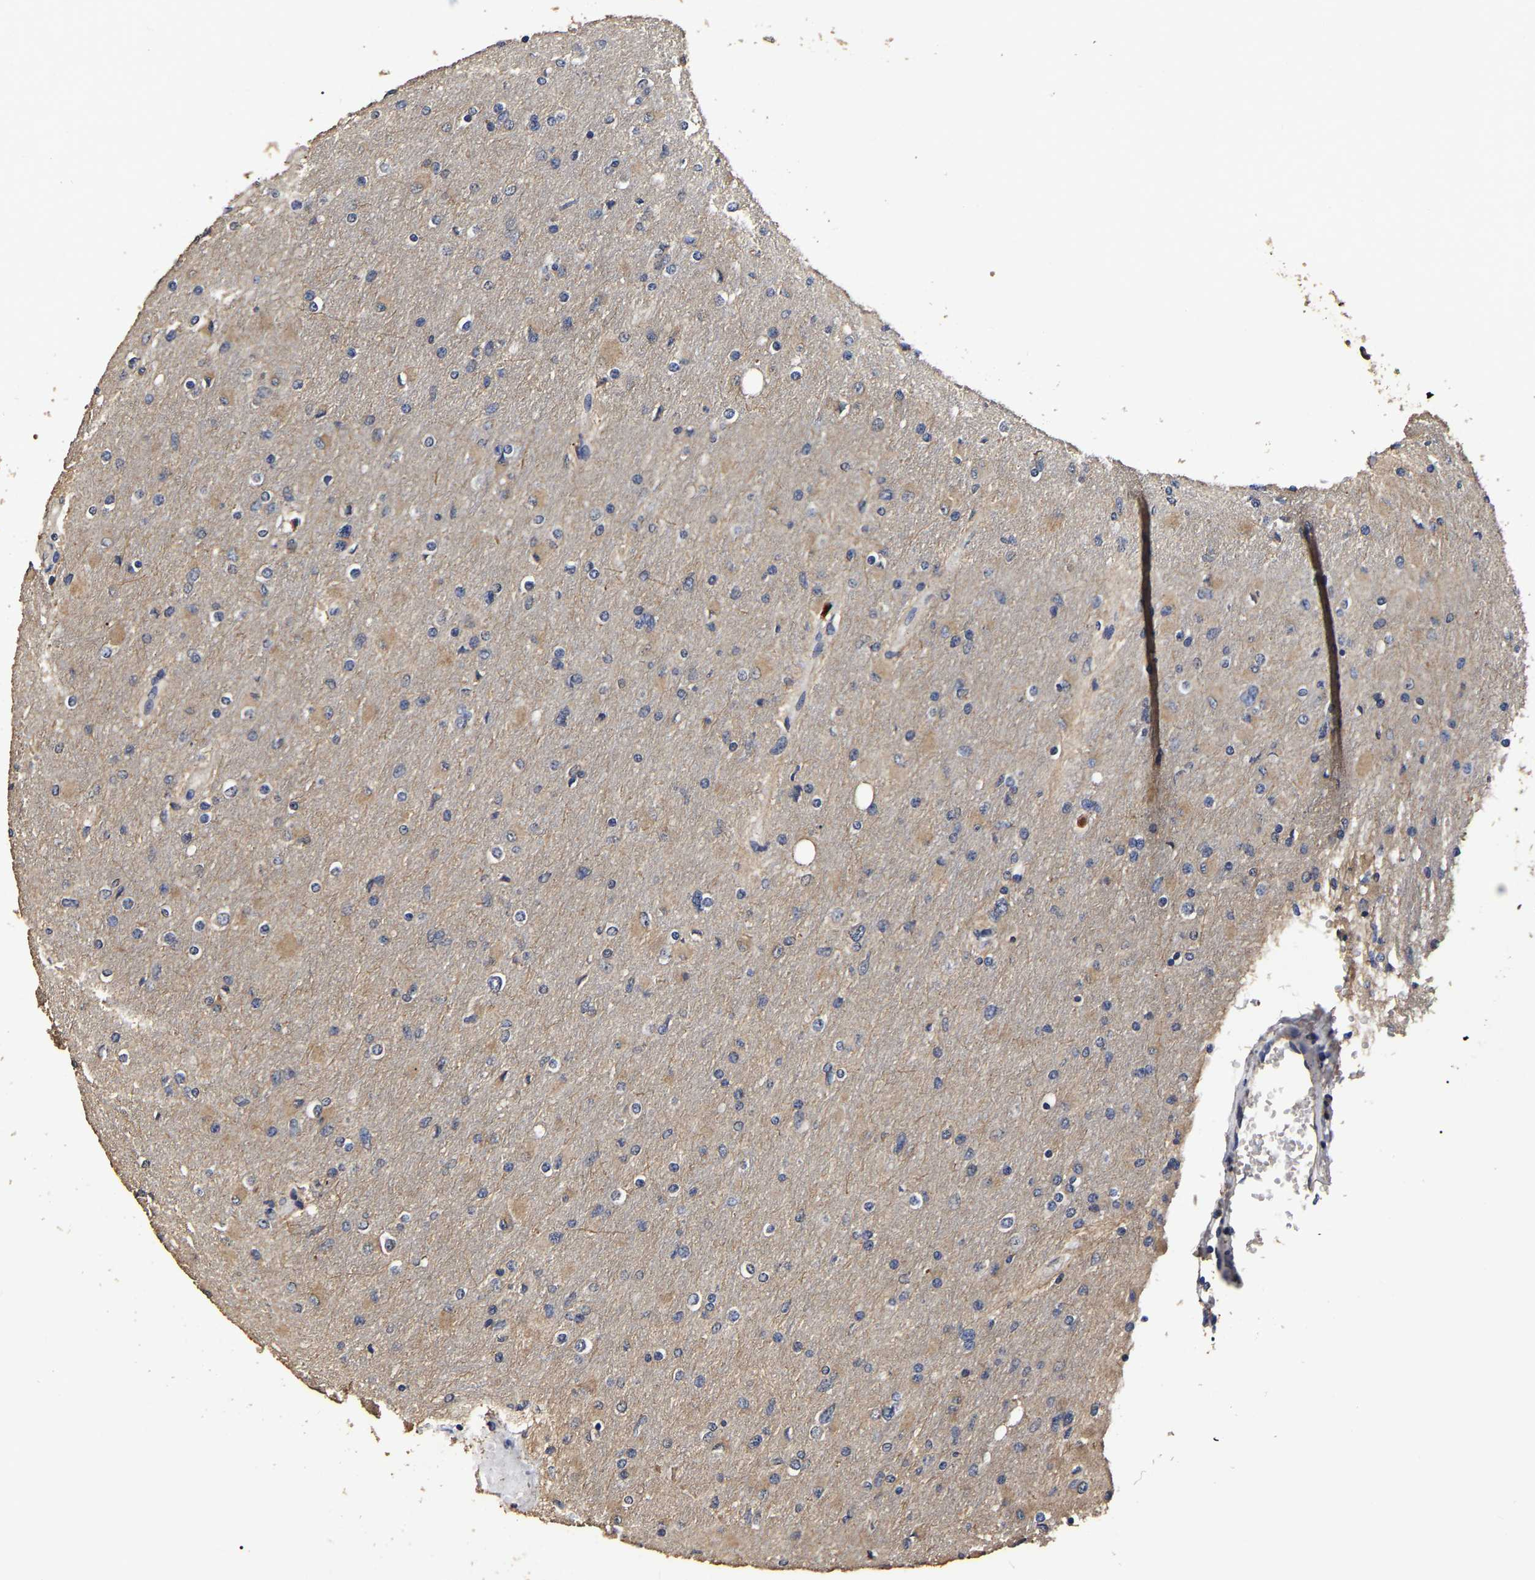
{"staining": {"intensity": "moderate", "quantity": "25%-75%", "location": "cytoplasmic/membranous"}, "tissue": "glioma", "cell_type": "Tumor cells", "image_type": "cancer", "snomed": [{"axis": "morphology", "description": "Glioma, malignant, High grade"}, {"axis": "topography", "description": "Cerebral cortex"}], "caption": "Immunohistochemistry (IHC) of malignant high-grade glioma reveals medium levels of moderate cytoplasmic/membranous expression in about 25%-75% of tumor cells.", "gene": "STK32C", "patient": {"sex": "female", "age": 36}}